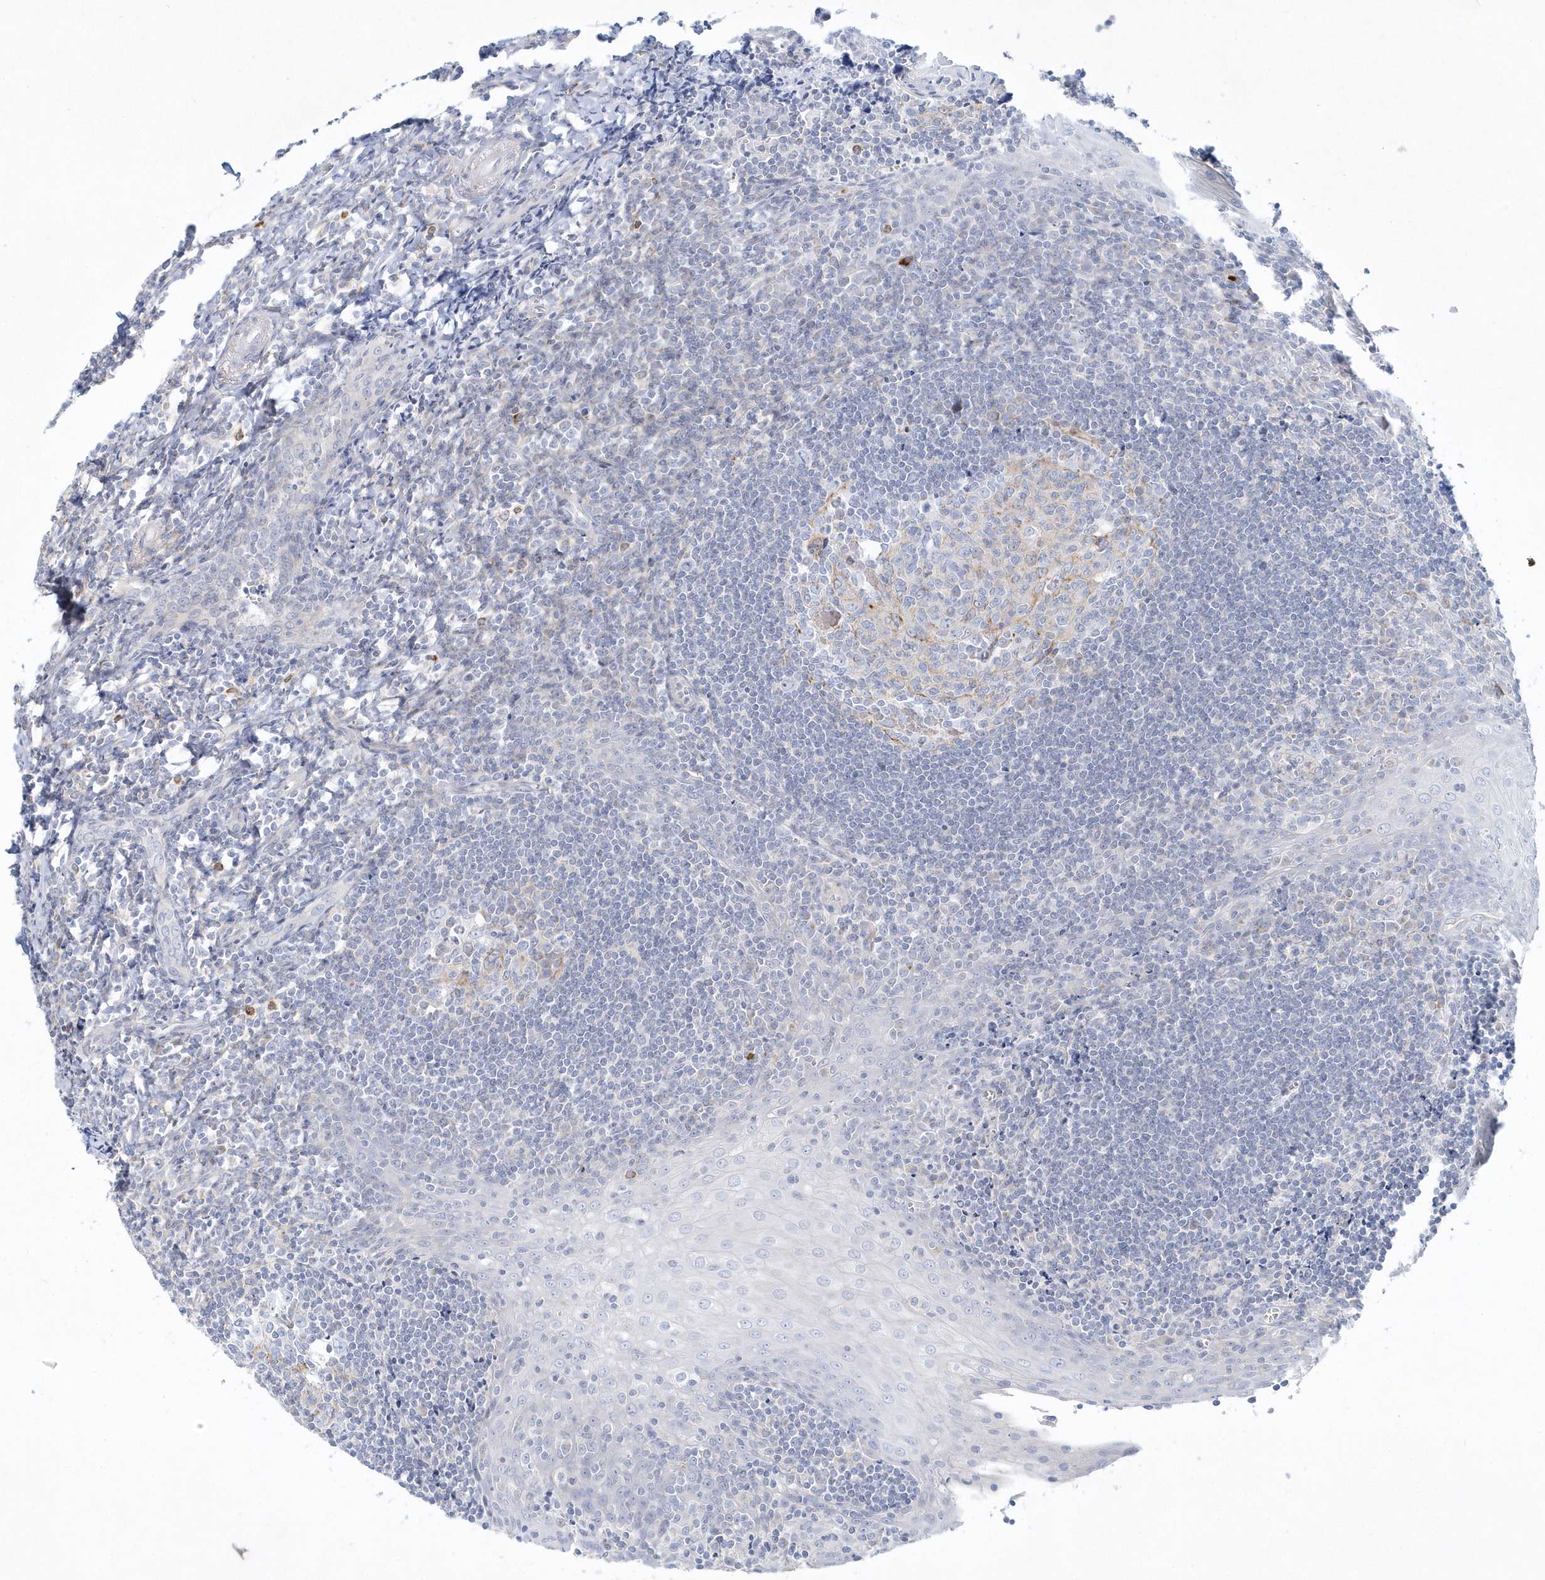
{"staining": {"intensity": "negative", "quantity": "none", "location": "none"}, "tissue": "tonsil", "cell_type": "Germinal center cells", "image_type": "normal", "snomed": [{"axis": "morphology", "description": "Normal tissue, NOS"}, {"axis": "topography", "description": "Tonsil"}], "caption": "Immunohistochemistry (IHC) of unremarkable human tonsil shows no expression in germinal center cells.", "gene": "DNAH1", "patient": {"sex": "male", "age": 27}}